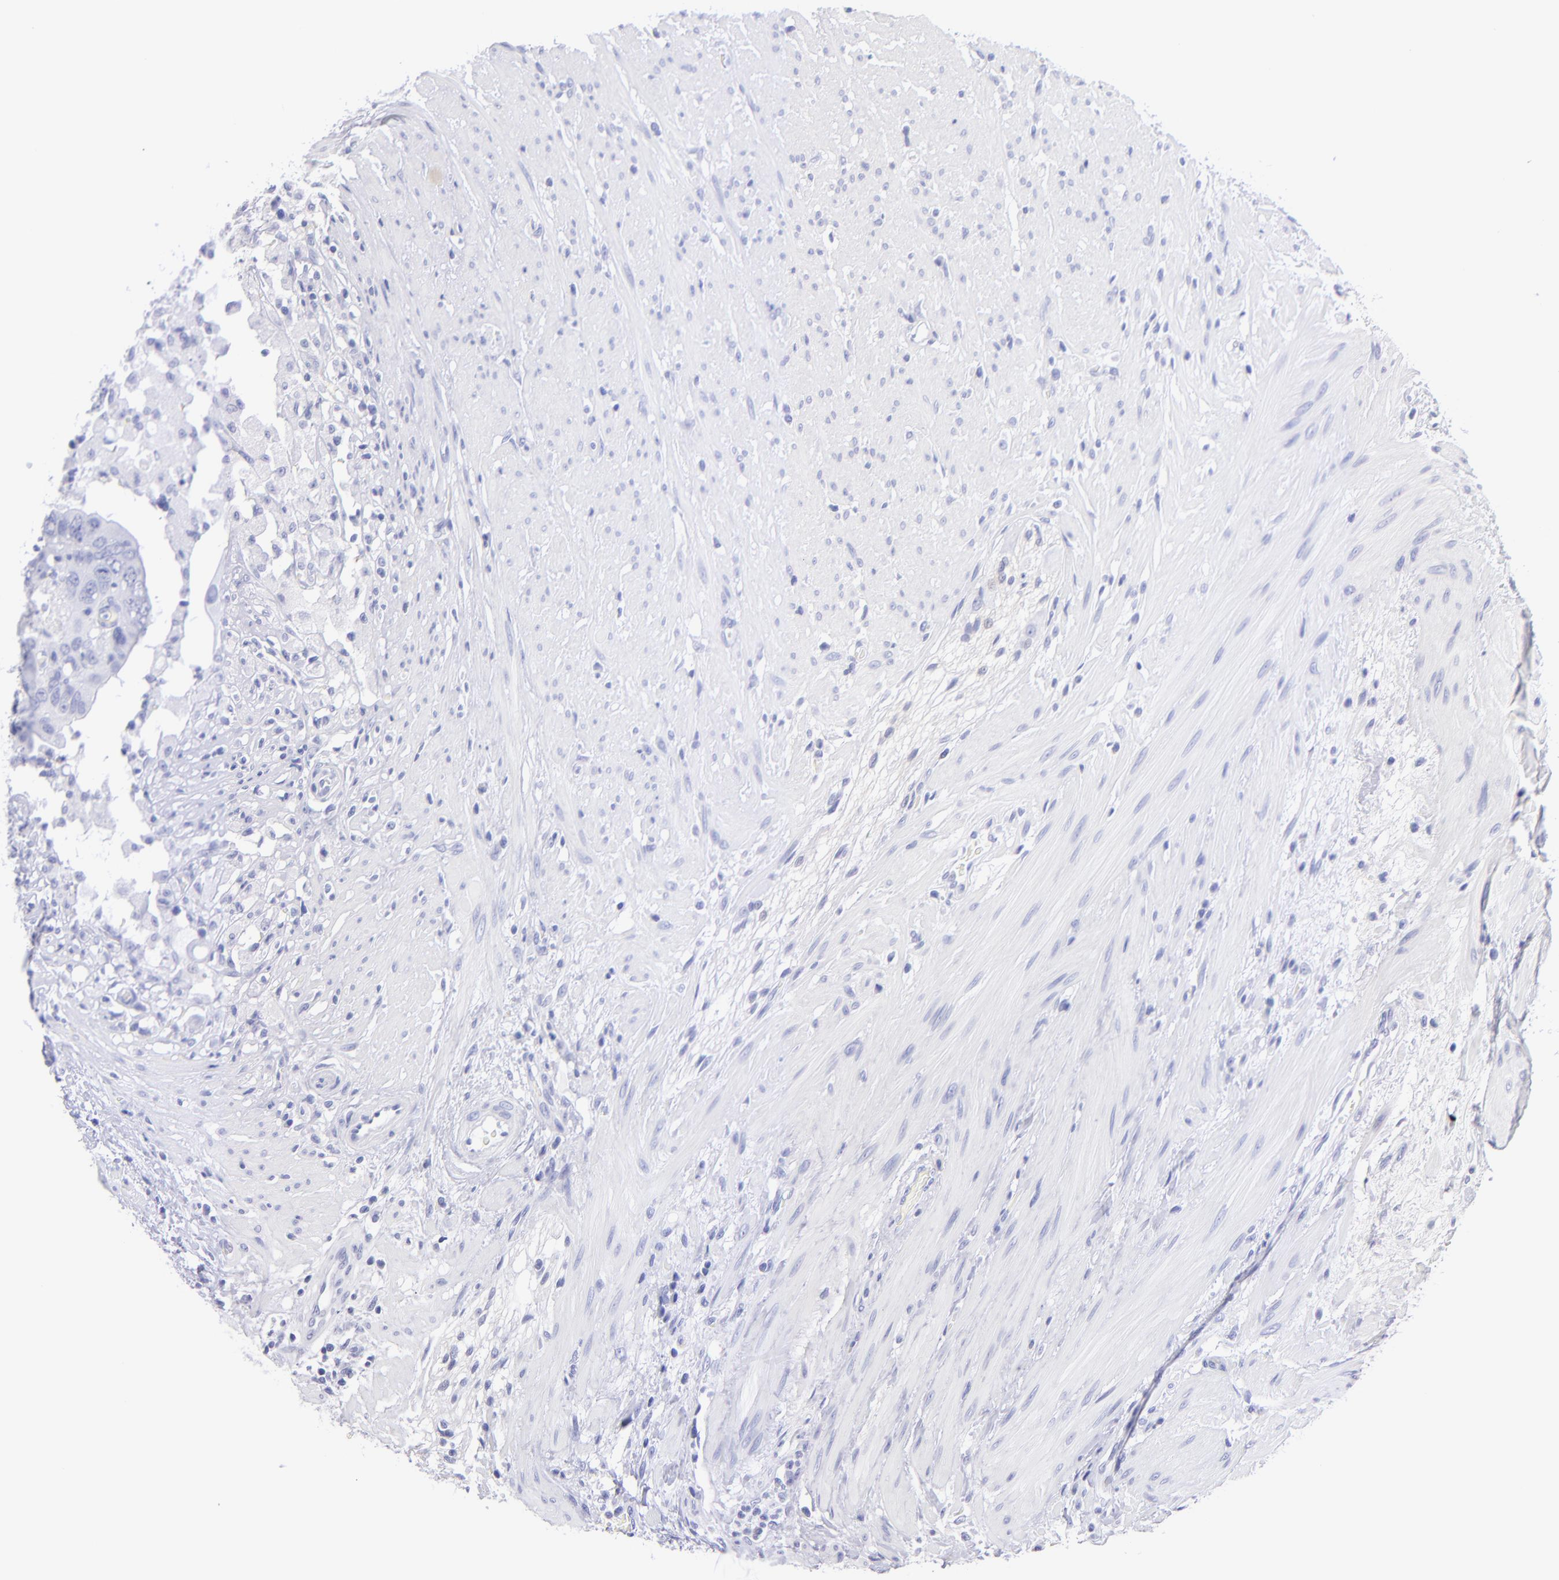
{"staining": {"intensity": "negative", "quantity": "none", "location": "none"}, "tissue": "colorectal cancer", "cell_type": "Tumor cells", "image_type": "cancer", "snomed": [{"axis": "morphology", "description": "Adenocarcinoma, NOS"}, {"axis": "topography", "description": "Rectum"}], "caption": "An IHC photomicrograph of colorectal adenocarcinoma is shown. There is no staining in tumor cells of colorectal adenocarcinoma.", "gene": "CNP", "patient": {"sex": "male", "age": 53}}